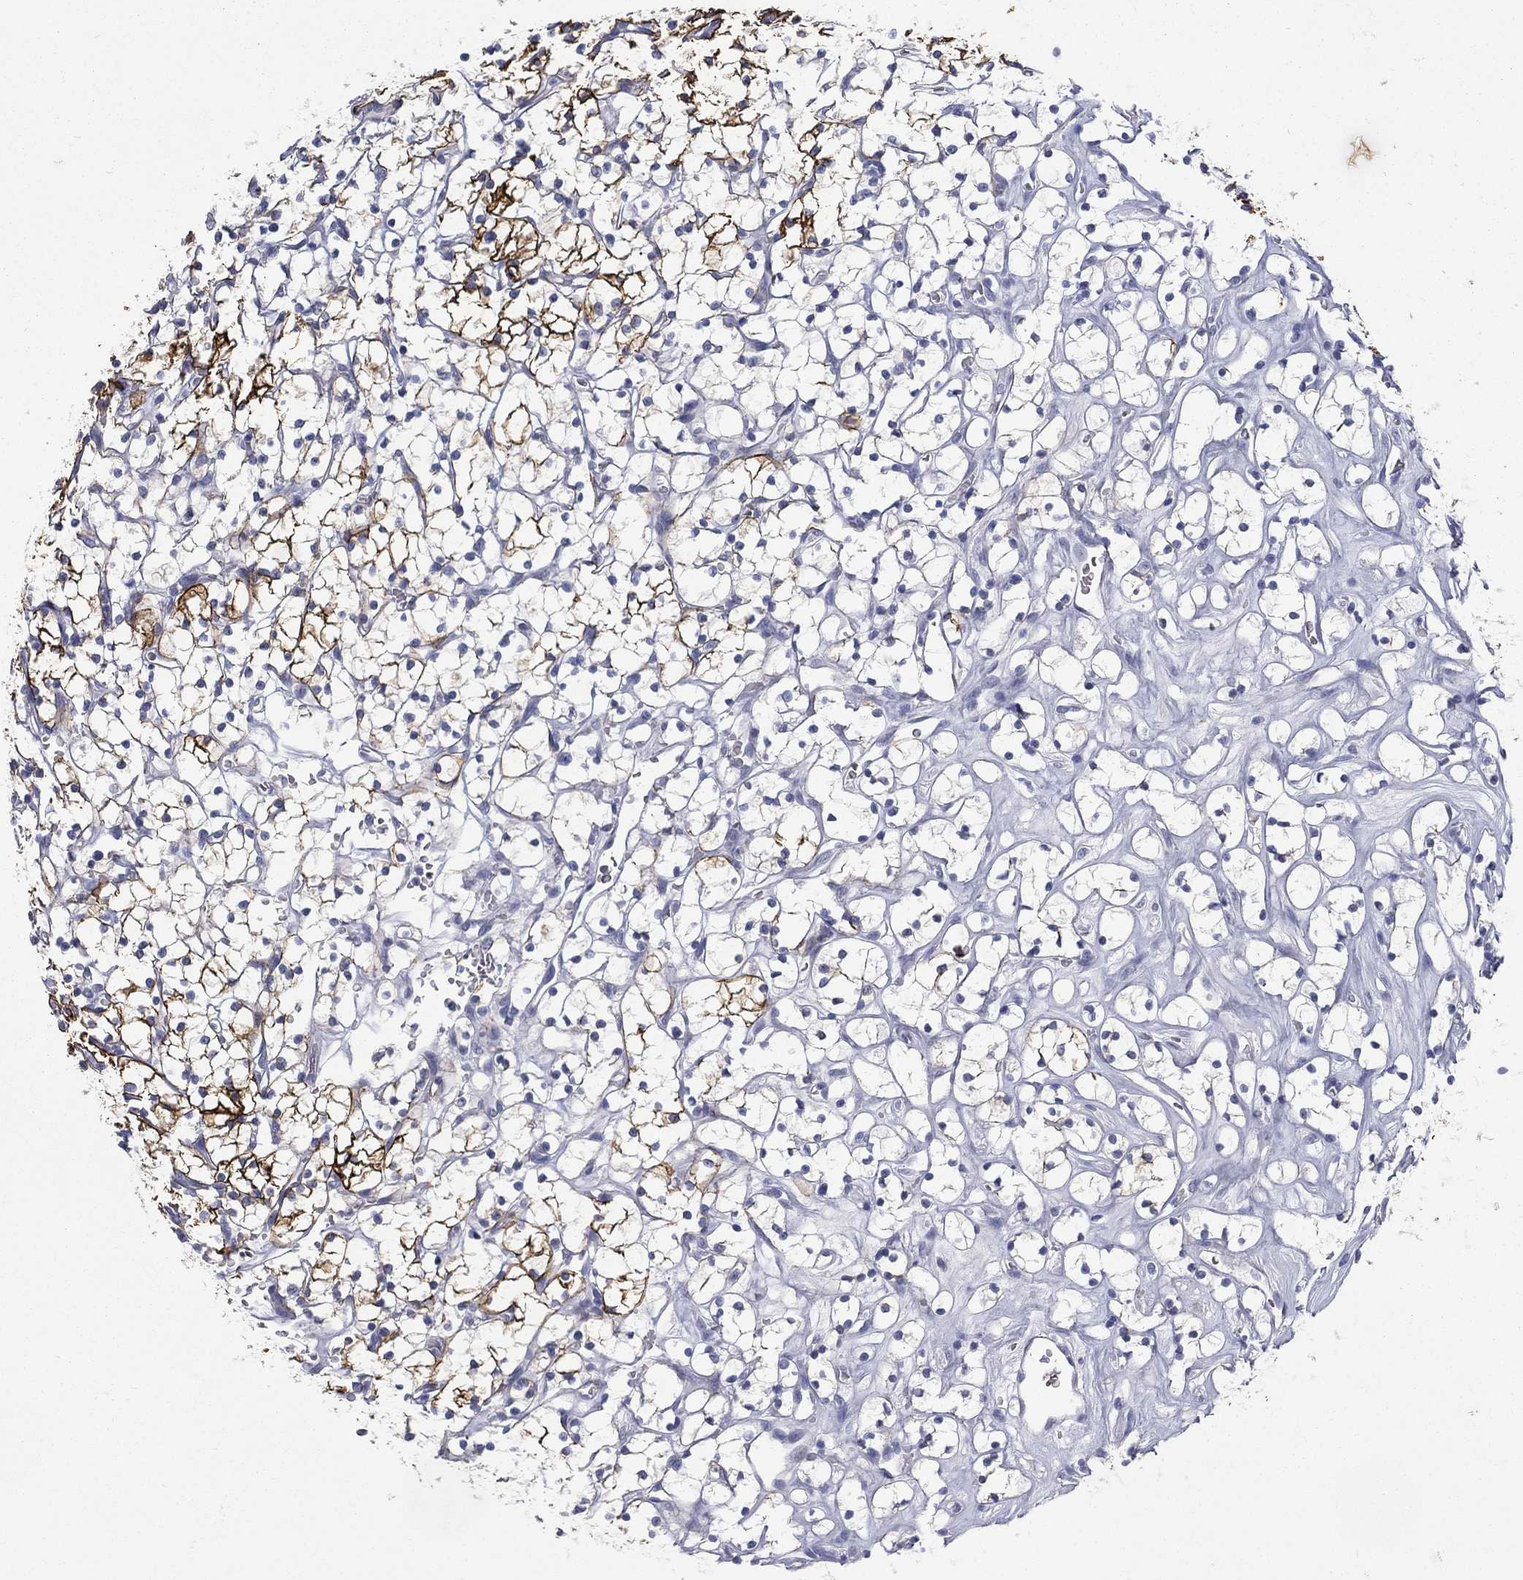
{"staining": {"intensity": "strong", "quantity": "<25%", "location": "cytoplasmic/membranous"}, "tissue": "renal cancer", "cell_type": "Tumor cells", "image_type": "cancer", "snomed": [{"axis": "morphology", "description": "Adenocarcinoma, NOS"}, {"axis": "topography", "description": "Kidney"}], "caption": "This photomicrograph exhibits renal adenocarcinoma stained with IHC to label a protein in brown. The cytoplasmic/membranous of tumor cells show strong positivity for the protein. Nuclei are counter-stained blue.", "gene": "KRT7", "patient": {"sex": "female", "age": 64}}